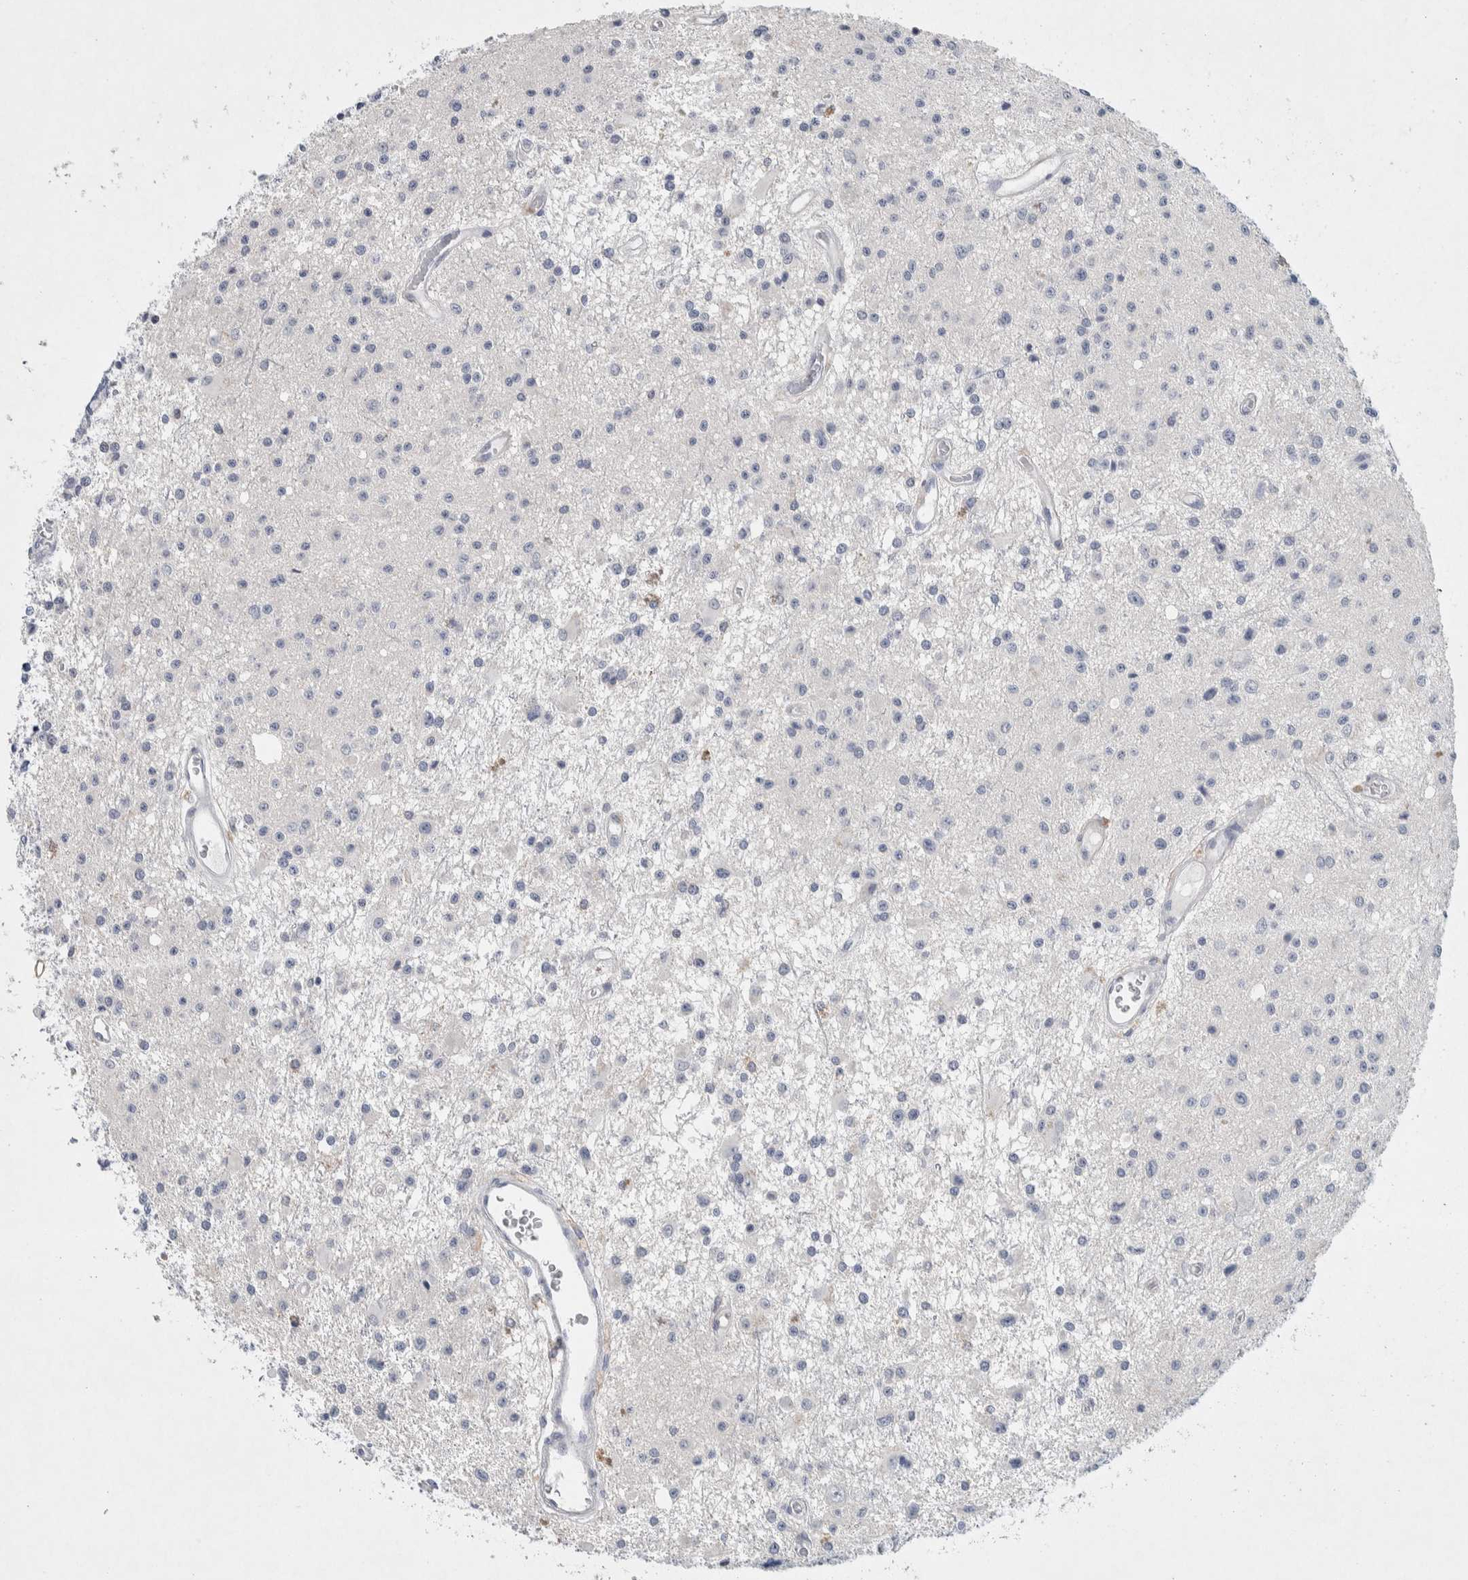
{"staining": {"intensity": "negative", "quantity": "none", "location": "none"}, "tissue": "glioma", "cell_type": "Tumor cells", "image_type": "cancer", "snomed": [{"axis": "morphology", "description": "Glioma, malignant, Low grade"}, {"axis": "topography", "description": "Brain"}], "caption": "DAB (3,3'-diaminobenzidine) immunohistochemical staining of low-grade glioma (malignant) exhibits no significant expression in tumor cells.", "gene": "NCF2", "patient": {"sex": "male", "age": 58}}